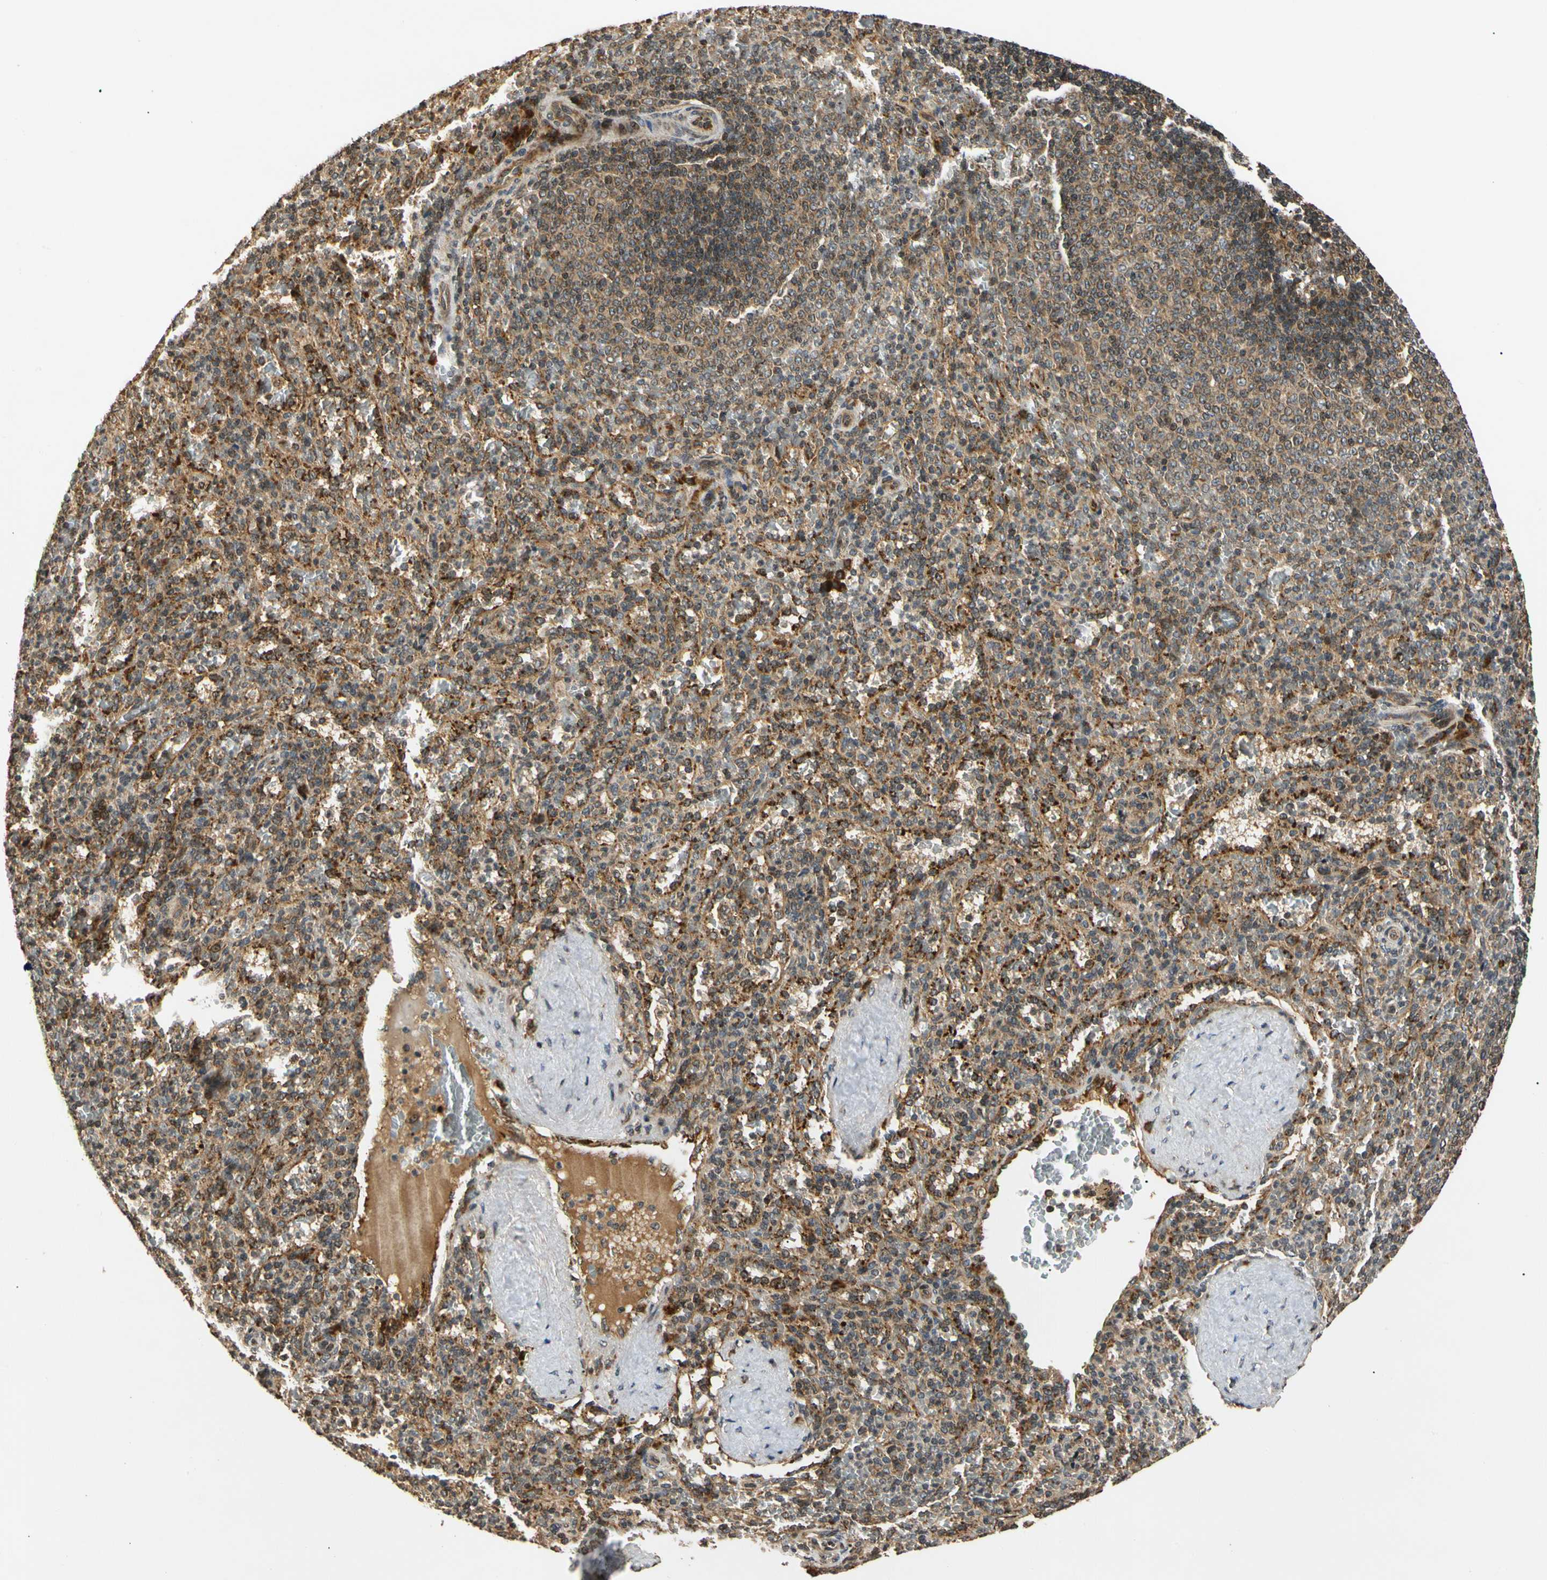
{"staining": {"intensity": "moderate", "quantity": ">75%", "location": "cytoplasmic/membranous"}, "tissue": "spleen", "cell_type": "Cells in red pulp", "image_type": "normal", "snomed": [{"axis": "morphology", "description": "Normal tissue, NOS"}, {"axis": "topography", "description": "Spleen"}], "caption": "Cells in red pulp demonstrate medium levels of moderate cytoplasmic/membranous positivity in approximately >75% of cells in unremarkable spleen. The protein of interest is shown in brown color, while the nuclei are stained blue.", "gene": "MRPS22", "patient": {"sex": "female", "age": 21}}